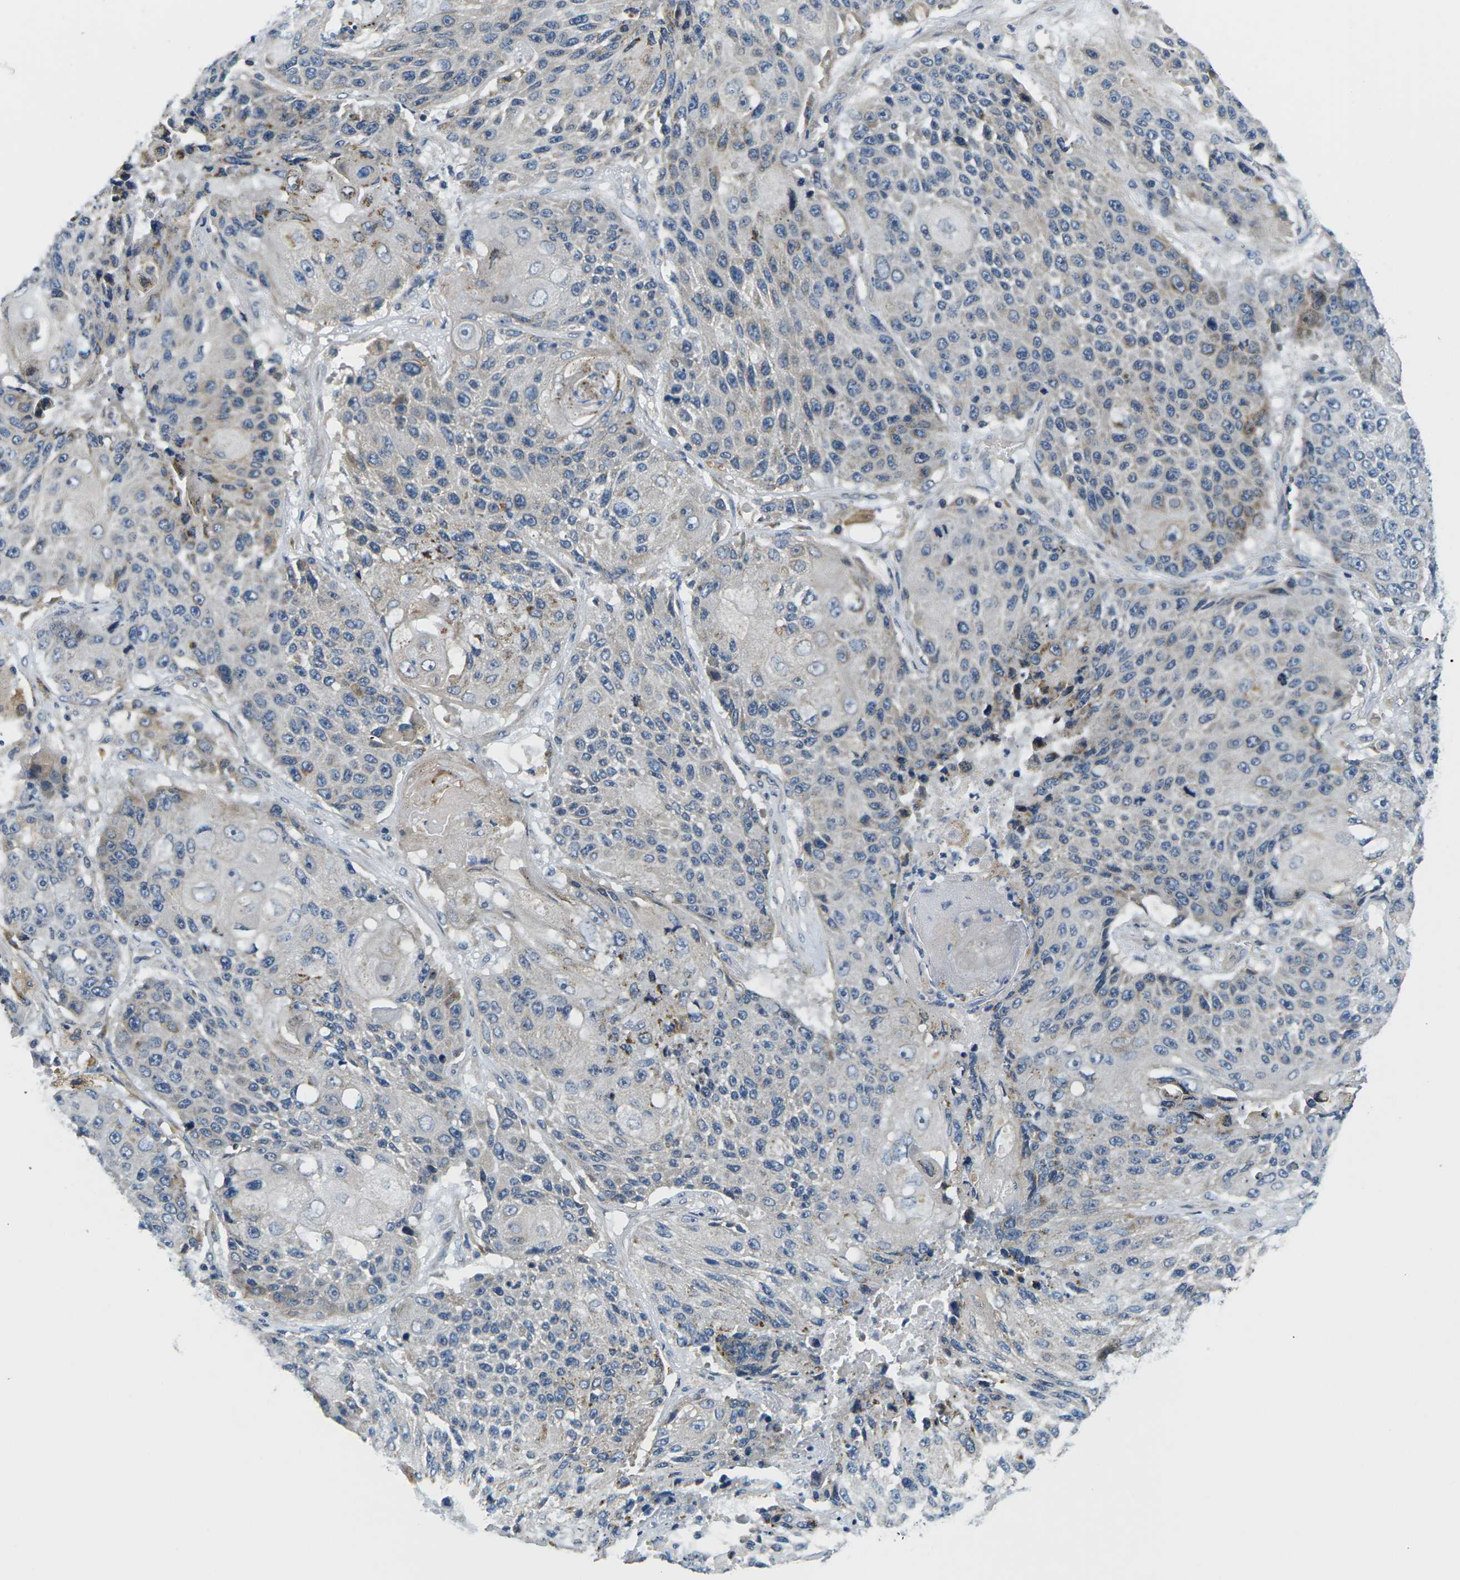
{"staining": {"intensity": "negative", "quantity": "none", "location": "none"}, "tissue": "lung cancer", "cell_type": "Tumor cells", "image_type": "cancer", "snomed": [{"axis": "morphology", "description": "Squamous cell carcinoma, NOS"}, {"axis": "topography", "description": "Lung"}], "caption": "Immunohistochemical staining of lung cancer demonstrates no significant expression in tumor cells. The staining was performed using DAB (3,3'-diaminobenzidine) to visualize the protein expression in brown, while the nuclei were stained in blue with hematoxylin (Magnification: 20x).", "gene": "ERGIC3", "patient": {"sex": "male", "age": 61}}